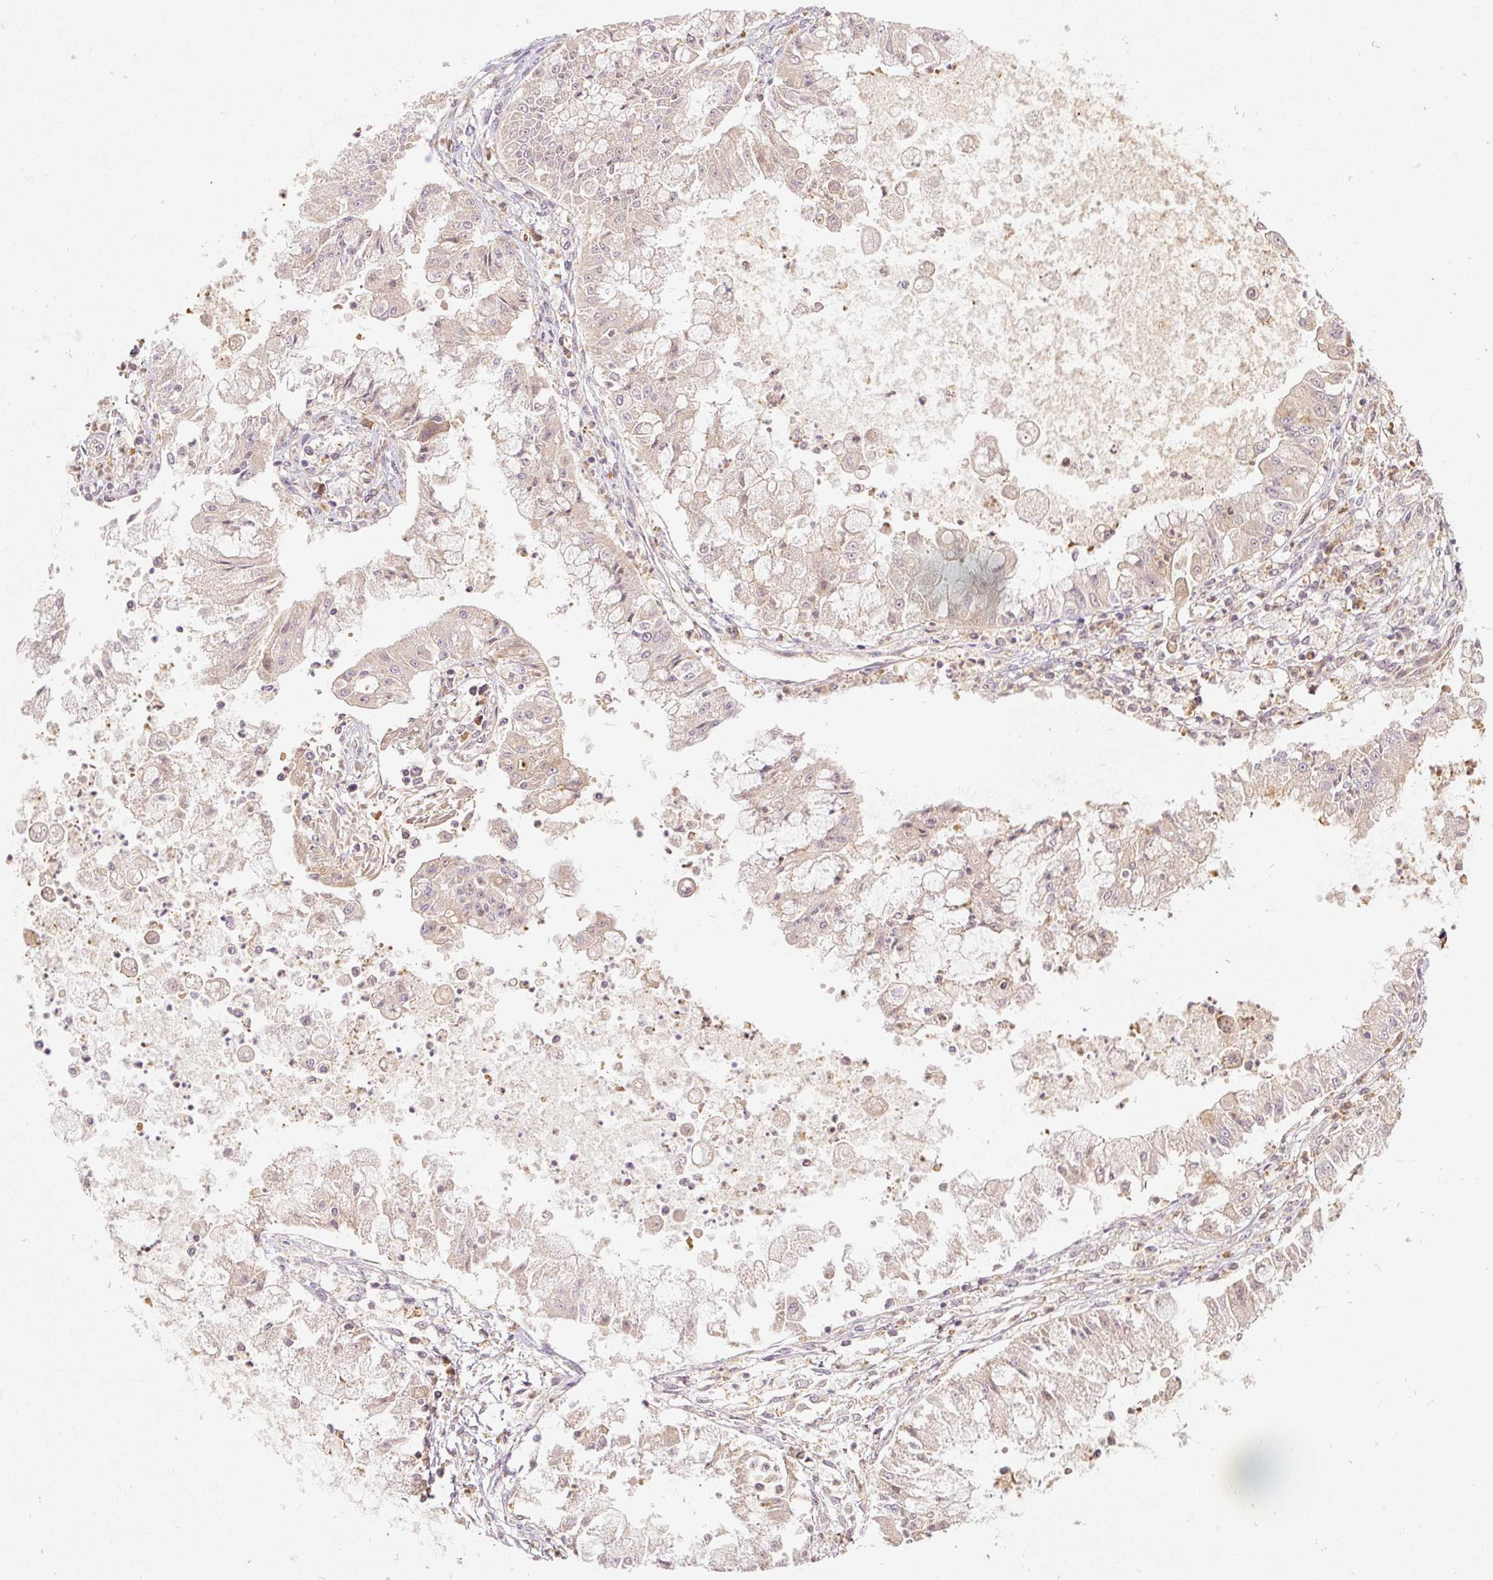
{"staining": {"intensity": "weak", "quantity": ">75%", "location": "cytoplasmic/membranous"}, "tissue": "ovarian cancer", "cell_type": "Tumor cells", "image_type": "cancer", "snomed": [{"axis": "morphology", "description": "Cystadenocarcinoma, mucinous, NOS"}, {"axis": "topography", "description": "Ovary"}], "caption": "Immunohistochemical staining of human ovarian cancer displays weak cytoplasmic/membranous protein positivity in about >75% of tumor cells.", "gene": "CTTNBP2", "patient": {"sex": "female", "age": 70}}